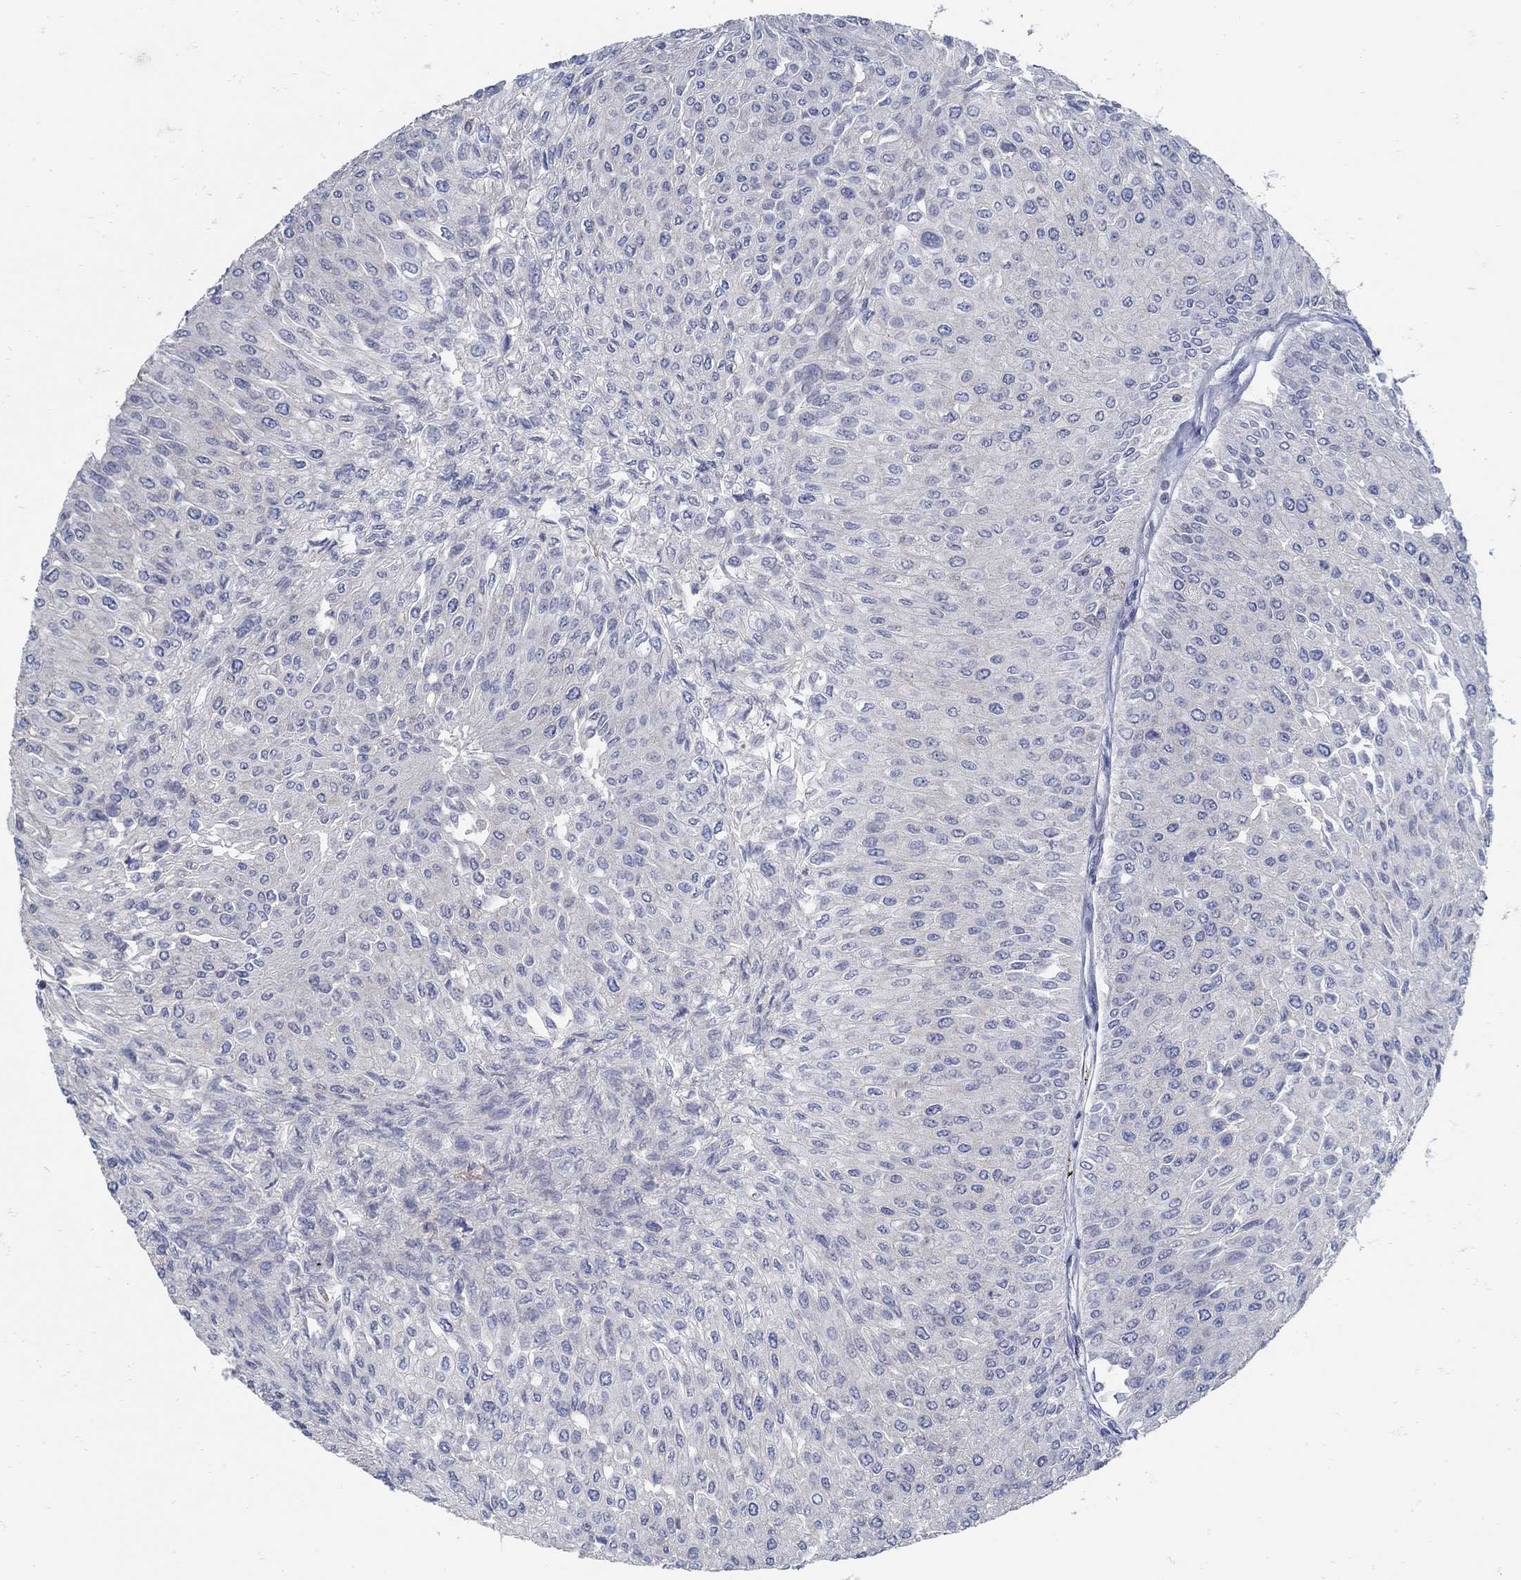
{"staining": {"intensity": "negative", "quantity": "none", "location": "none"}, "tissue": "urothelial cancer", "cell_type": "Tumor cells", "image_type": "cancer", "snomed": [{"axis": "morphology", "description": "Urothelial carcinoma, Low grade"}, {"axis": "topography", "description": "Urinary bladder"}], "caption": "Urothelial carcinoma (low-grade) was stained to show a protein in brown. There is no significant expression in tumor cells.", "gene": "ZFAND4", "patient": {"sex": "male", "age": 67}}